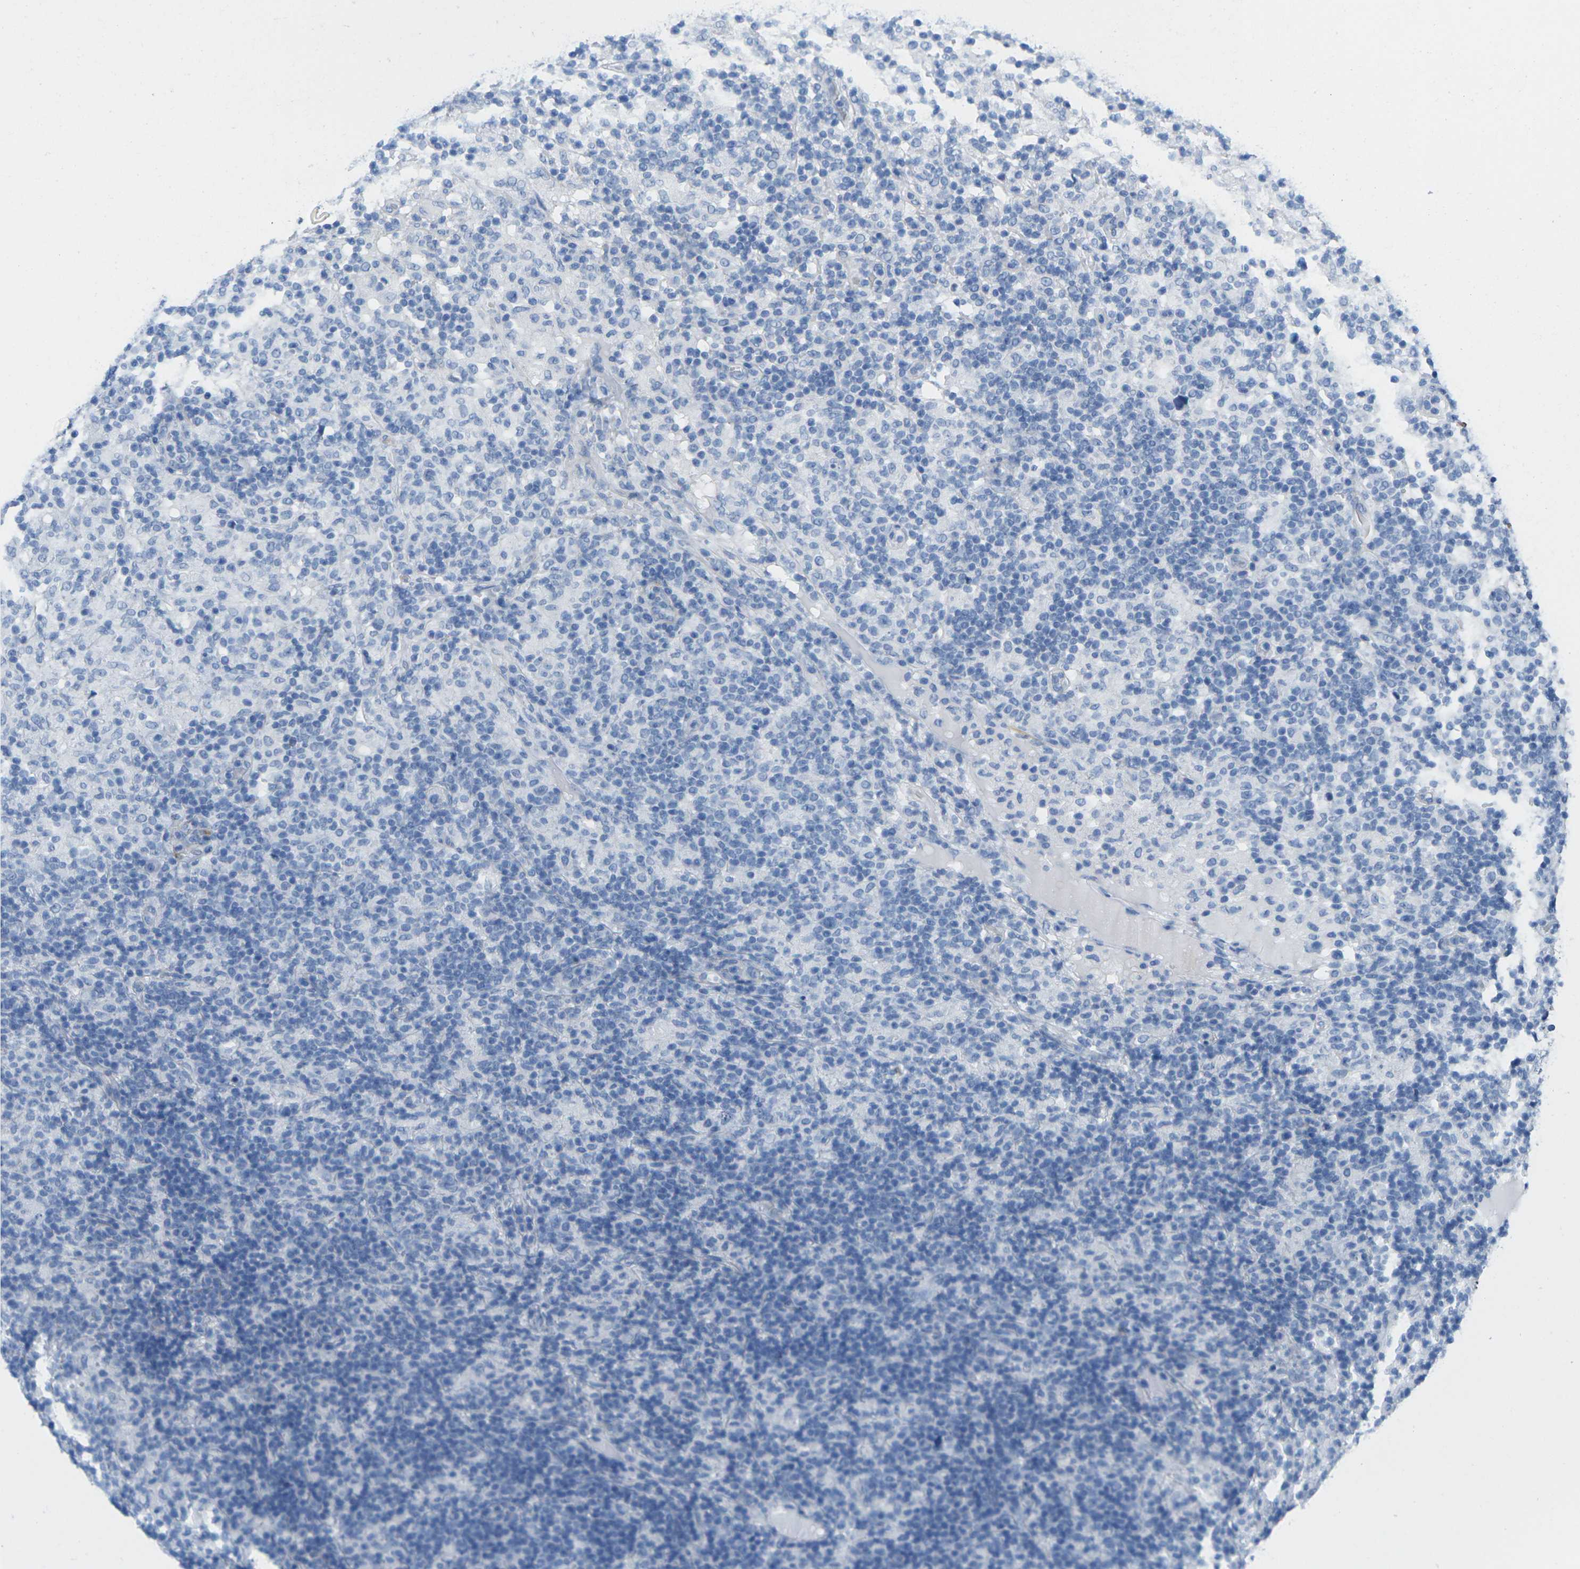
{"staining": {"intensity": "negative", "quantity": "none", "location": "none"}, "tissue": "lymphoma", "cell_type": "Tumor cells", "image_type": "cancer", "snomed": [{"axis": "morphology", "description": "Hodgkin's disease, NOS"}, {"axis": "topography", "description": "Lymph node"}], "caption": "Tumor cells are negative for protein expression in human lymphoma.", "gene": "CNN1", "patient": {"sex": "male", "age": 70}}